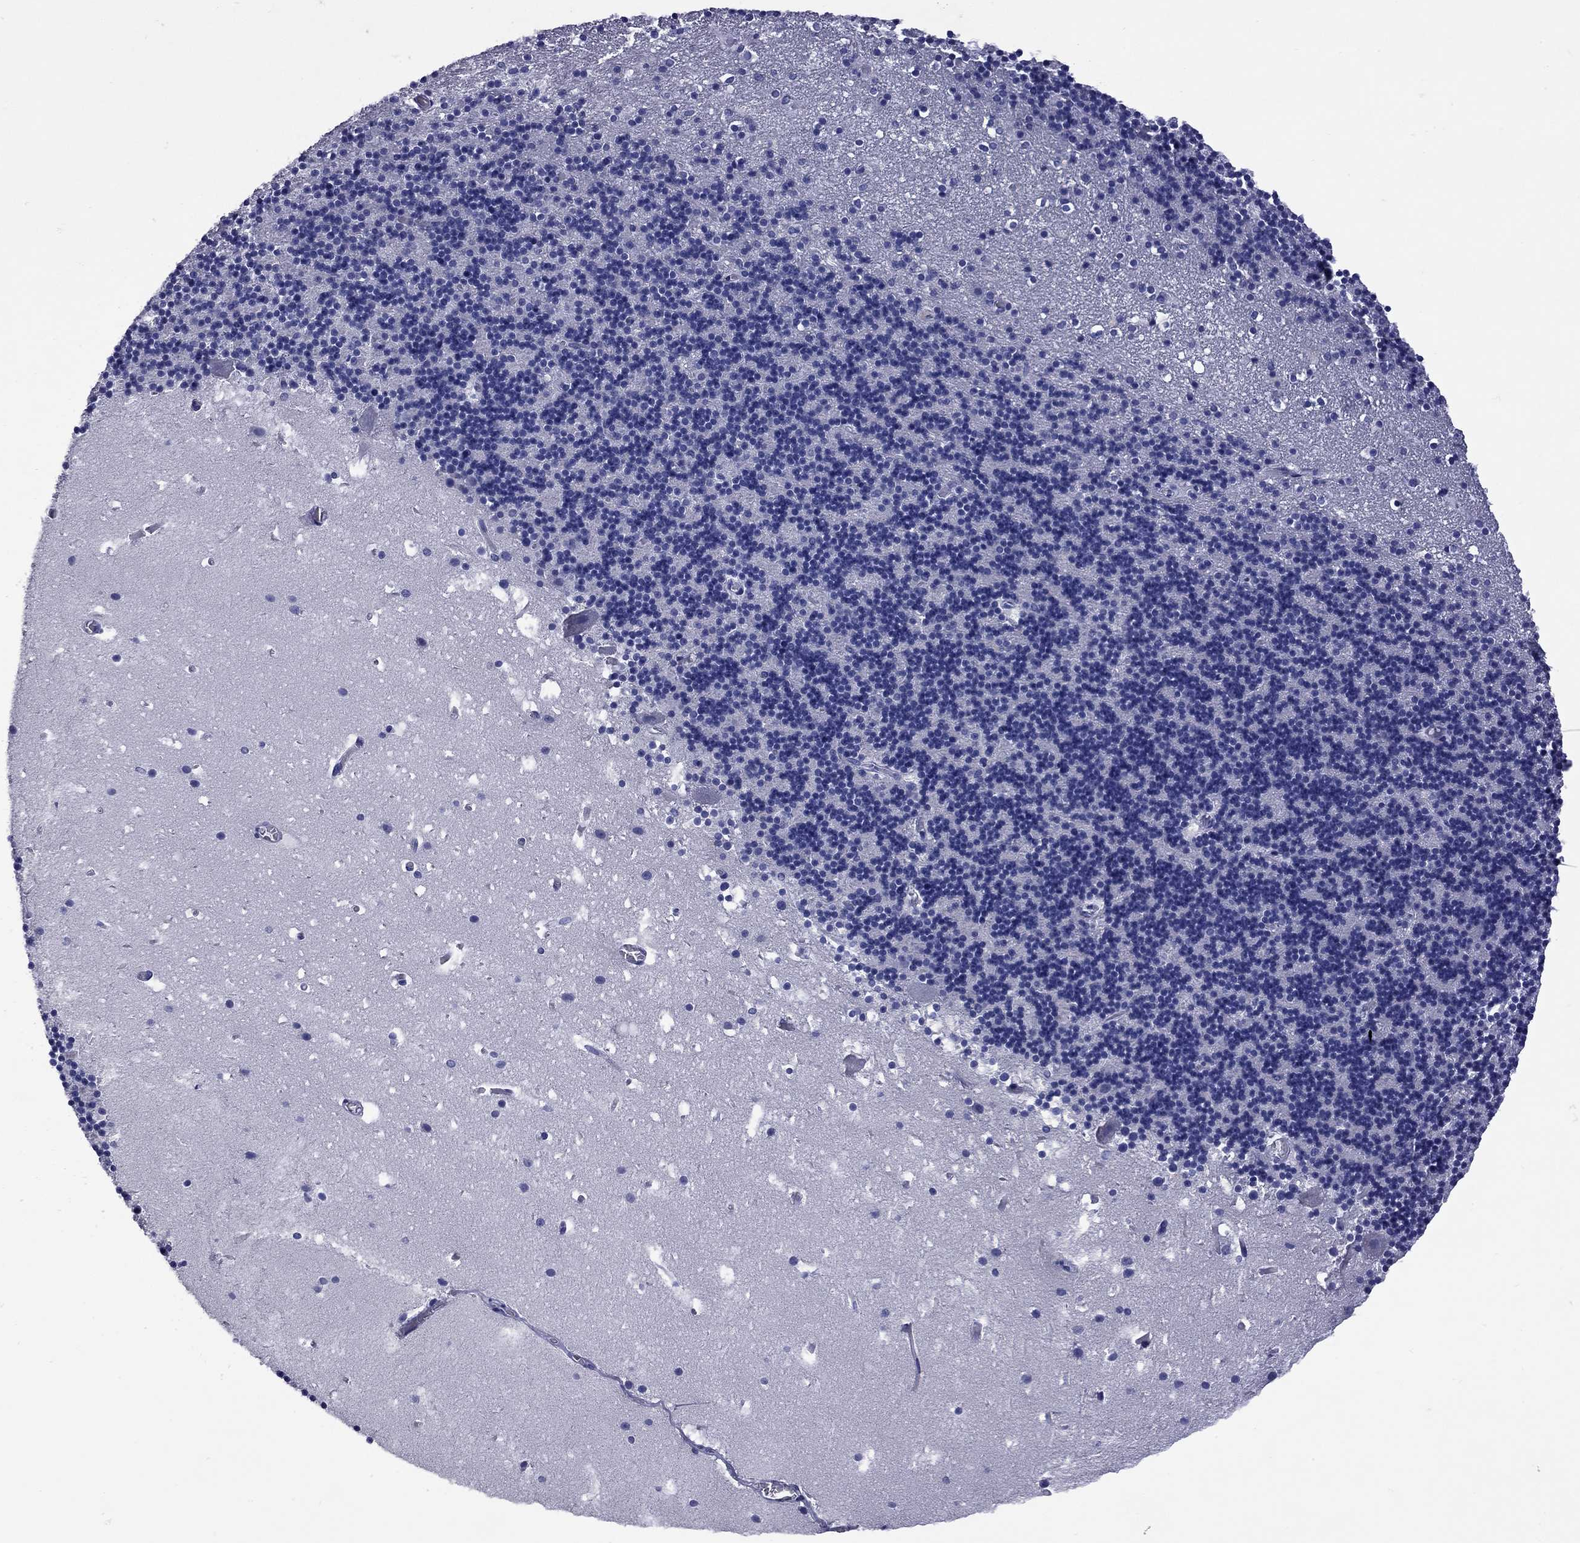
{"staining": {"intensity": "negative", "quantity": "none", "location": "none"}, "tissue": "cerebellum", "cell_type": "Cells in granular layer", "image_type": "normal", "snomed": [{"axis": "morphology", "description": "Normal tissue, NOS"}, {"axis": "topography", "description": "Cerebellum"}], "caption": "An immunohistochemistry histopathology image of unremarkable cerebellum is shown. There is no staining in cells in granular layer of cerebellum.", "gene": "EPPIN", "patient": {"sex": "male", "age": 37}}